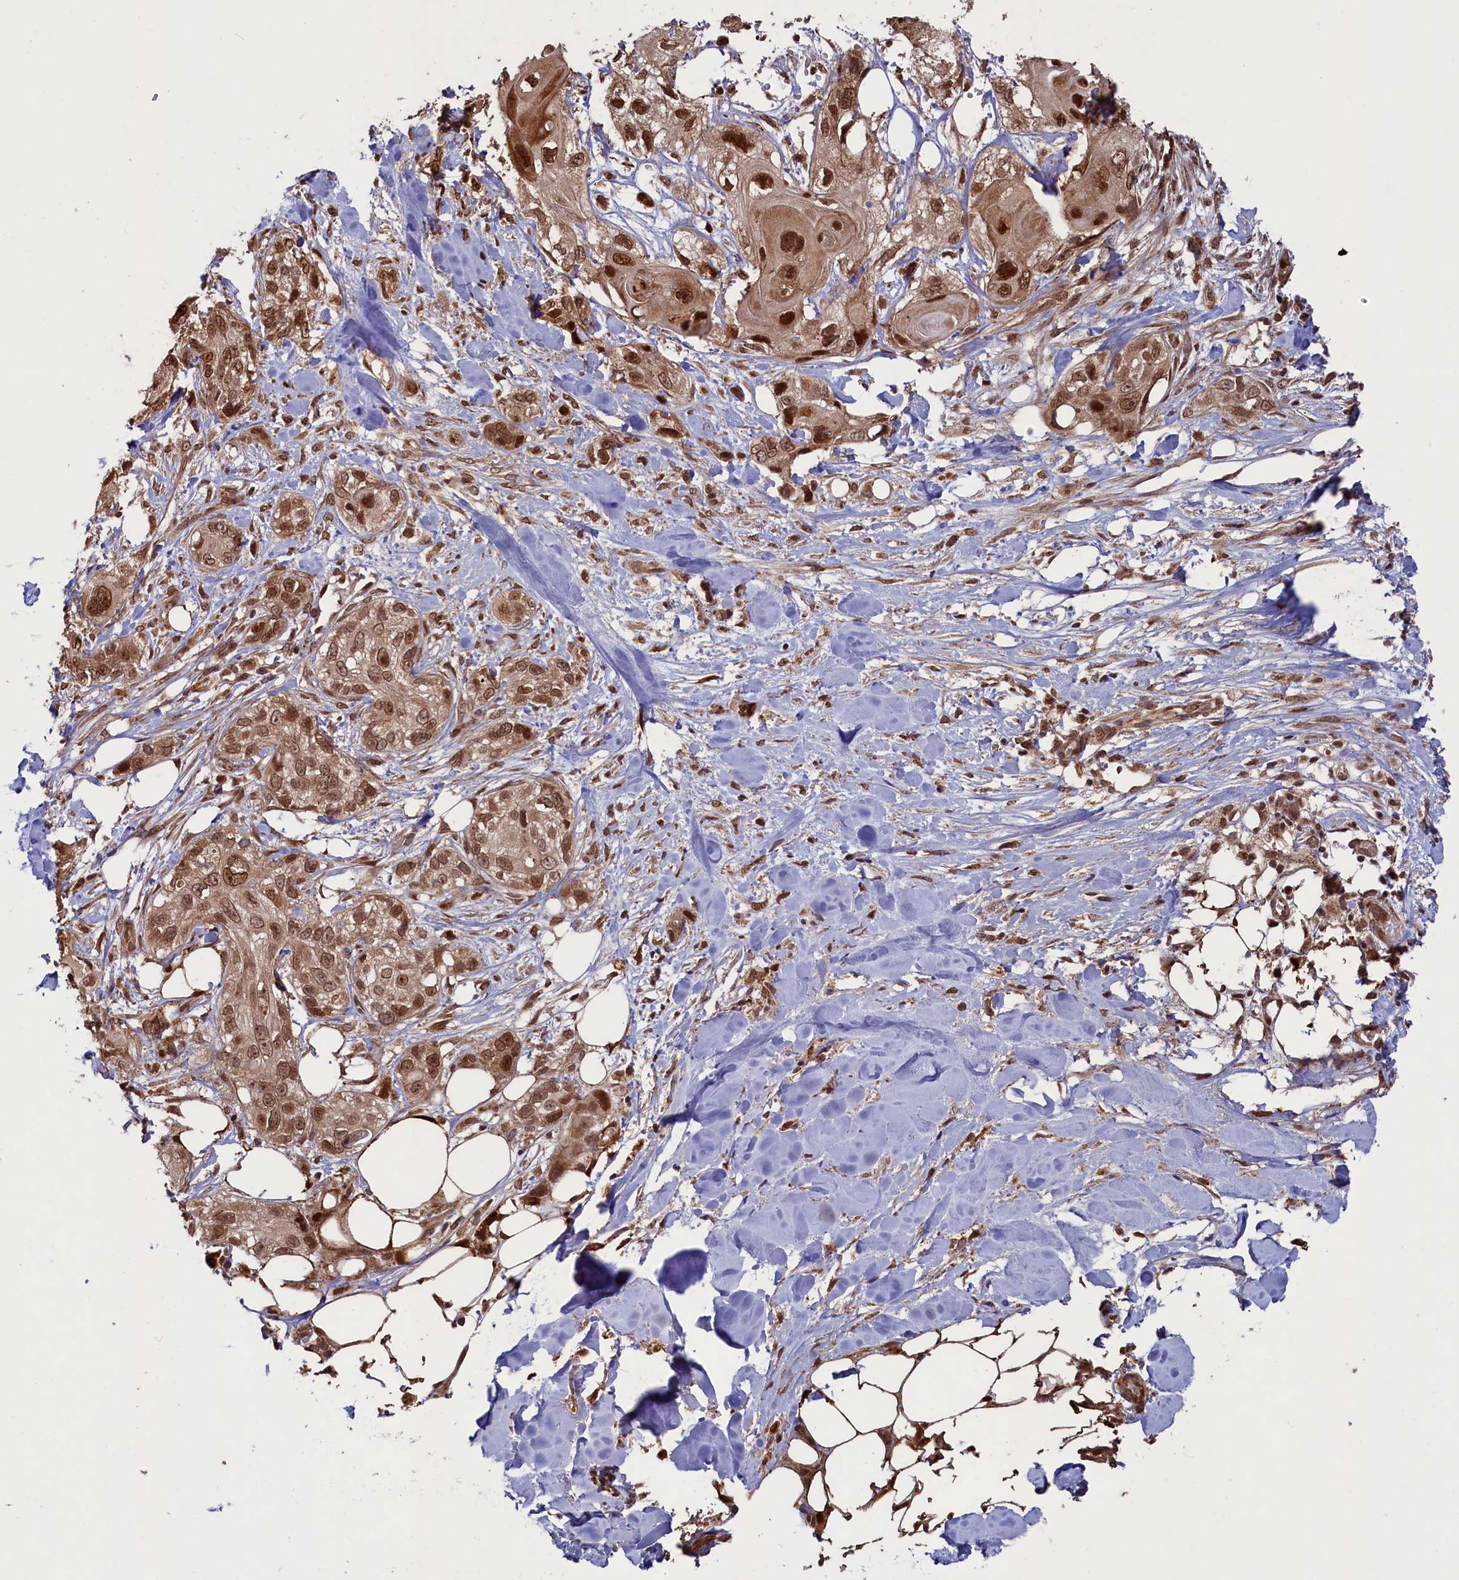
{"staining": {"intensity": "strong", "quantity": ">75%", "location": "nuclear"}, "tissue": "skin cancer", "cell_type": "Tumor cells", "image_type": "cancer", "snomed": [{"axis": "morphology", "description": "Normal tissue, NOS"}, {"axis": "morphology", "description": "Squamous cell carcinoma, NOS"}, {"axis": "topography", "description": "Skin"}], "caption": "Human skin cancer (squamous cell carcinoma) stained with a brown dye displays strong nuclear positive positivity in approximately >75% of tumor cells.", "gene": "NAE1", "patient": {"sex": "male", "age": 72}}